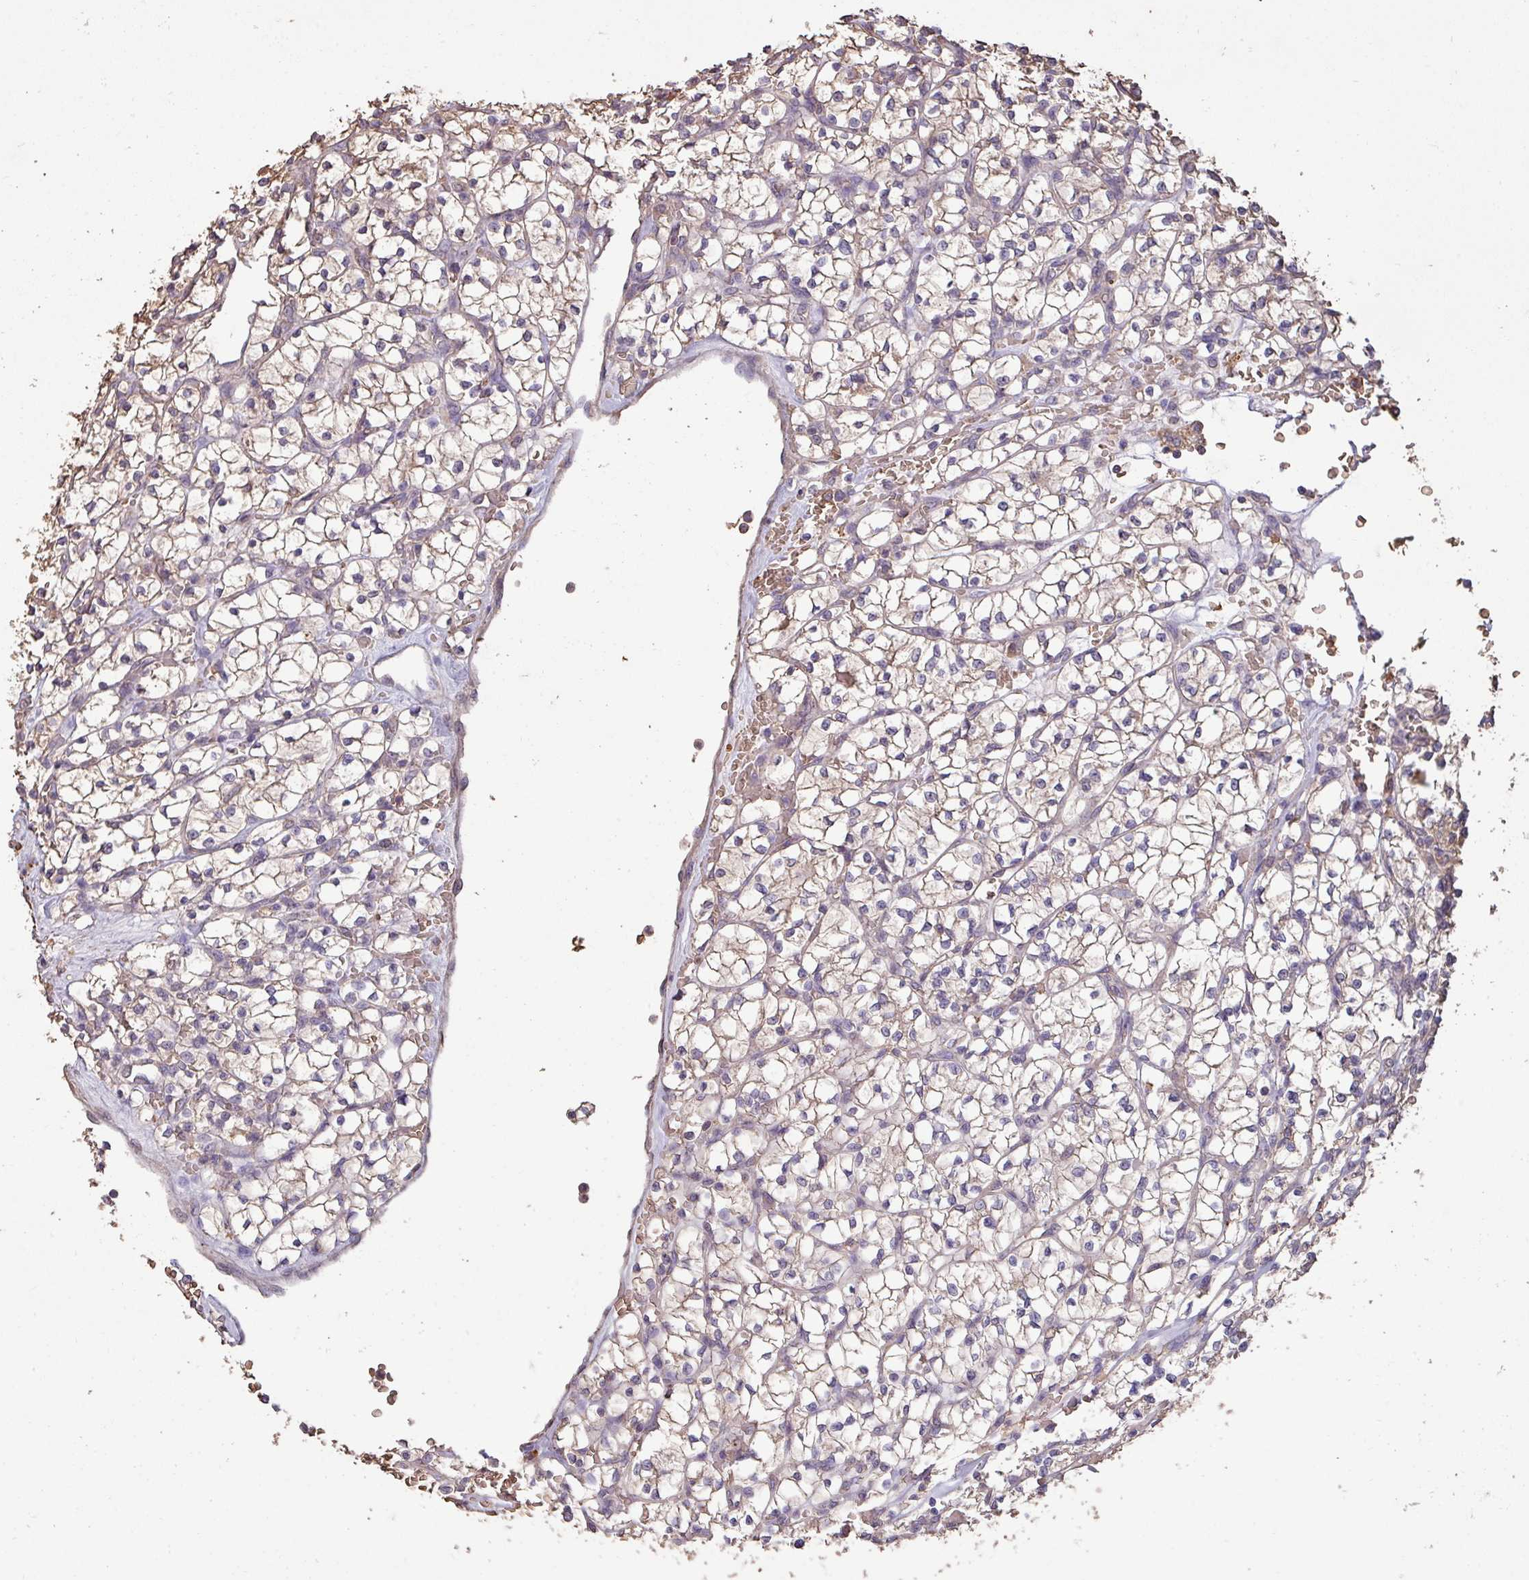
{"staining": {"intensity": "weak", "quantity": "25%-75%", "location": "cytoplasmic/membranous"}, "tissue": "renal cancer", "cell_type": "Tumor cells", "image_type": "cancer", "snomed": [{"axis": "morphology", "description": "Adenocarcinoma, NOS"}, {"axis": "topography", "description": "Kidney"}], "caption": "Immunohistochemistry image of neoplastic tissue: human renal cancer (adenocarcinoma) stained using IHC shows low levels of weak protein expression localized specifically in the cytoplasmic/membranous of tumor cells, appearing as a cytoplasmic/membranous brown color.", "gene": "CAMK2B", "patient": {"sex": "female", "age": 64}}